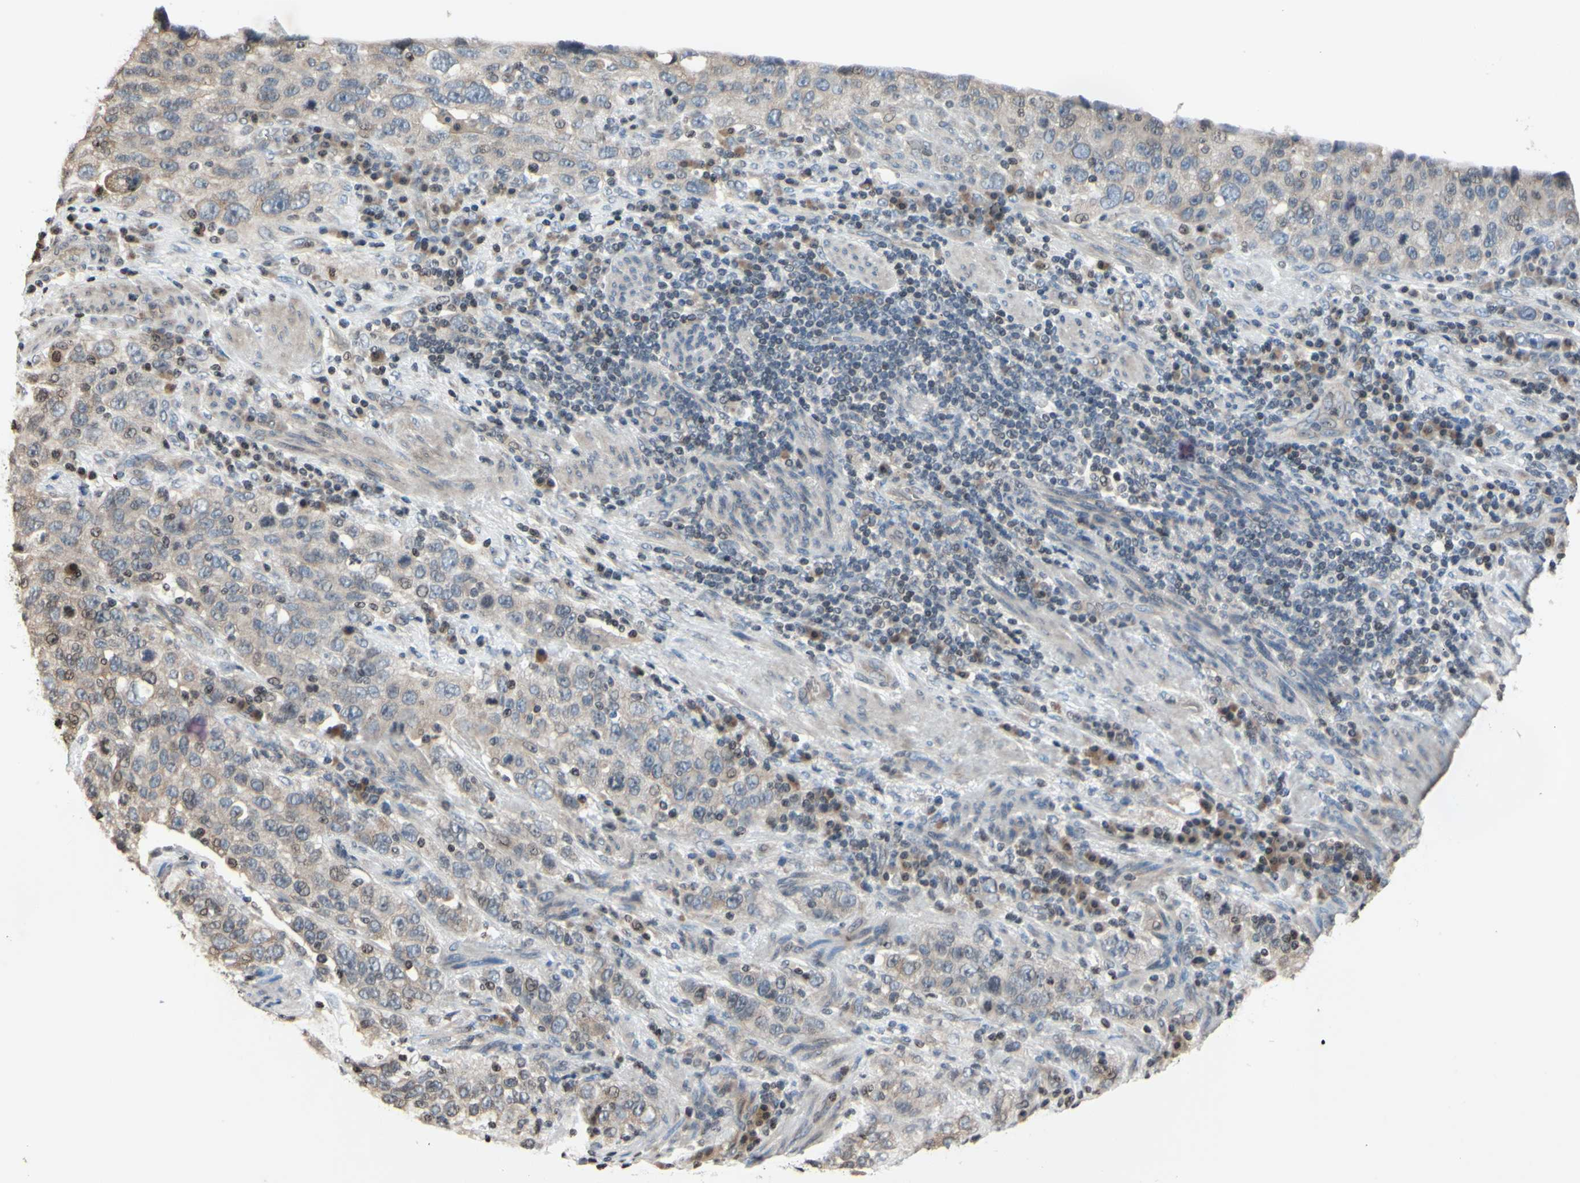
{"staining": {"intensity": "weak", "quantity": "25%-75%", "location": "cytoplasmic/membranous,nuclear"}, "tissue": "stomach cancer", "cell_type": "Tumor cells", "image_type": "cancer", "snomed": [{"axis": "morphology", "description": "Normal tissue, NOS"}, {"axis": "morphology", "description": "Adenocarcinoma, NOS"}, {"axis": "topography", "description": "Stomach"}], "caption": "A brown stain labels weak cytoplasmic/membranous and nuclear expression of a protein in stomach cancer (adenocarcinoma) tumor cells.", "gene": "ARG1", "patient": {"sex": "male", "age": 48}}